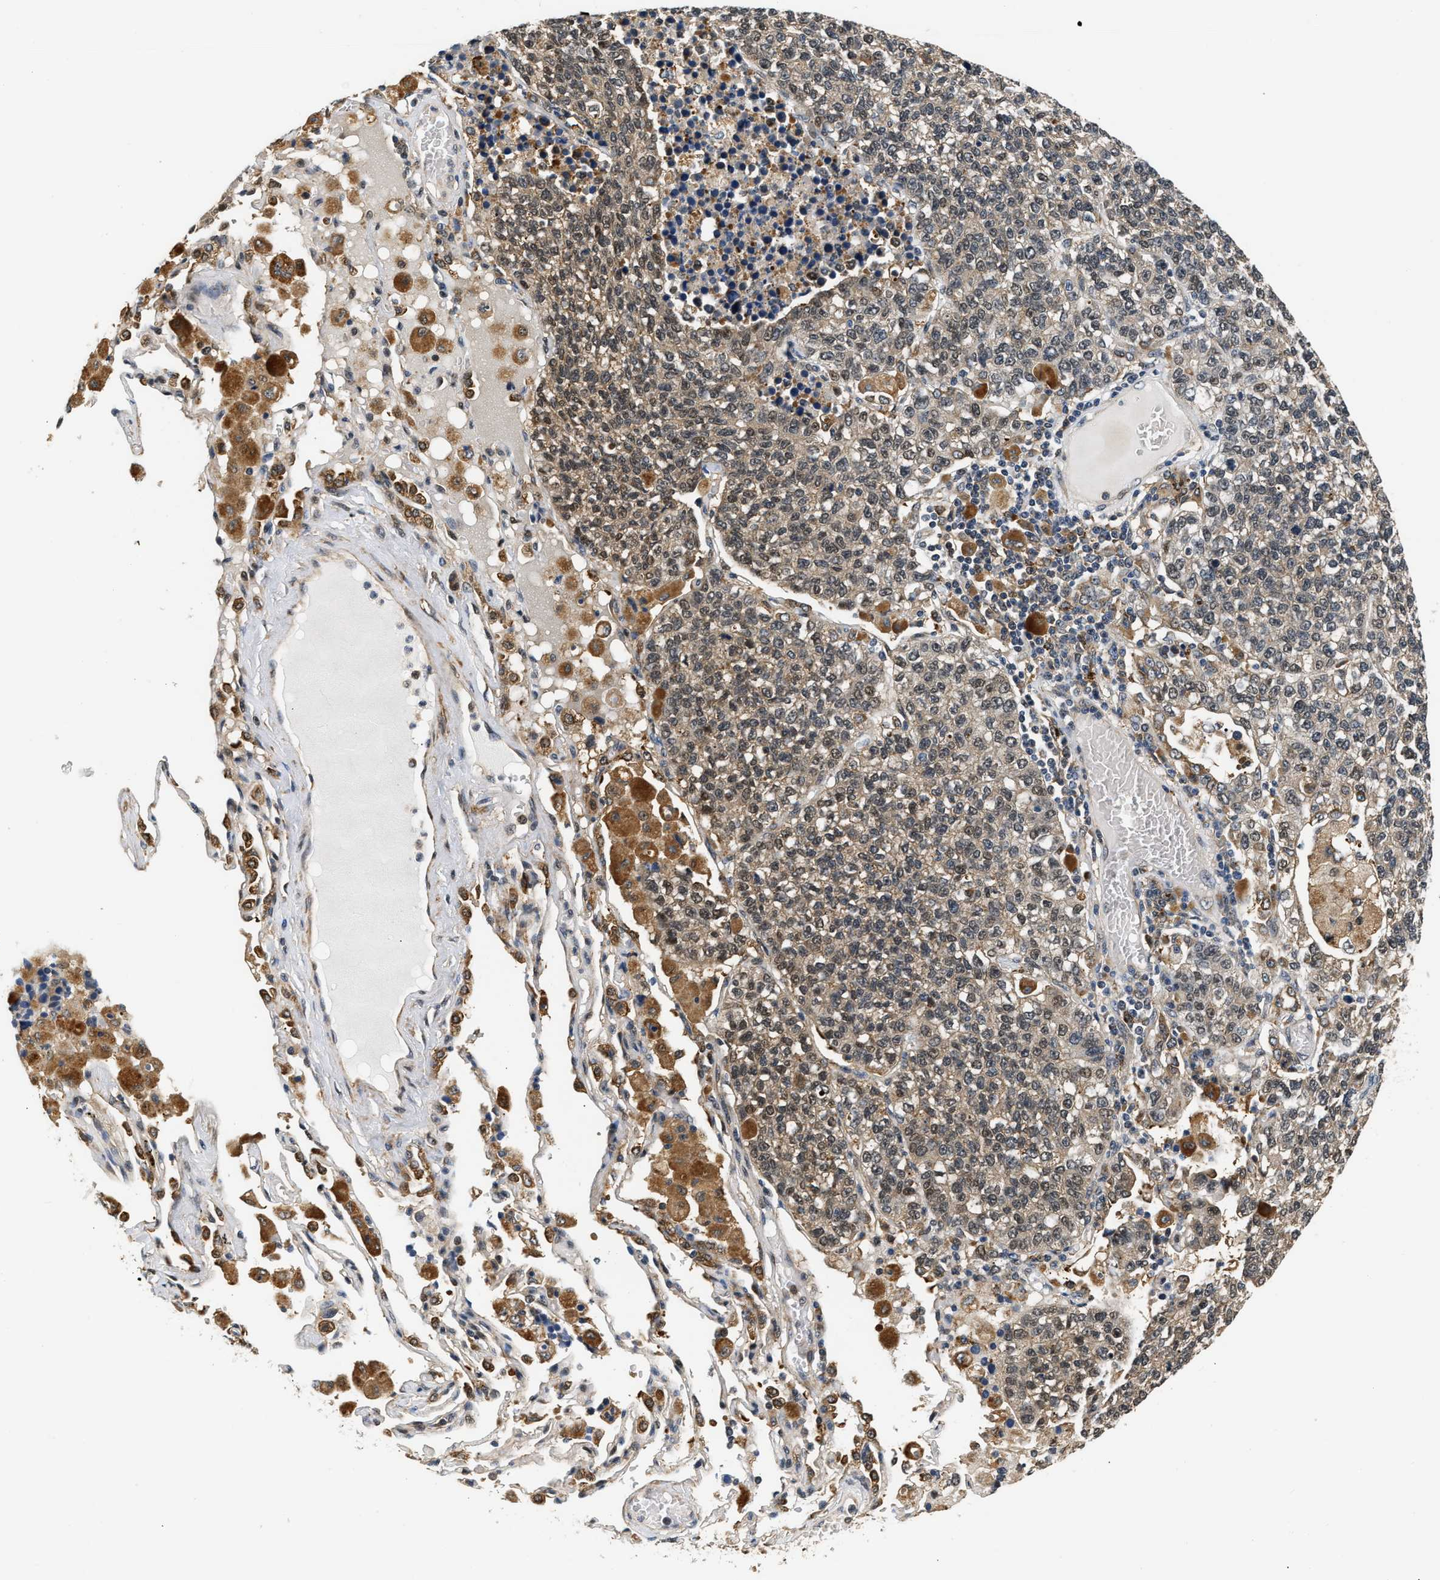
{"staining": {"intensity": "weak", "quantity": "25%-75%", "location": "cytoplasmic/membranous,nuclear"}, "tissue": "lung cancer", "cell_type": "Tumor cells", "image_type": "cancer", "snomed": [{"axis": "morphology", "description": "Adenocarcinoma, NOS"}, {"axis": "topography", "description": "Lung"}], "caption": "An immunohistochemistry (IHC) photomicrograph of tumor tissue is shown. Protein staining in brown shows weak cytoplasmic/membranous and nuclear positivity in lung cancer within tumor cells. The protein of interest is shown in brown color, while the nuclei are stained blue.", "gene": "LARP6", "patient": {"sex": "male", "age": 49}}